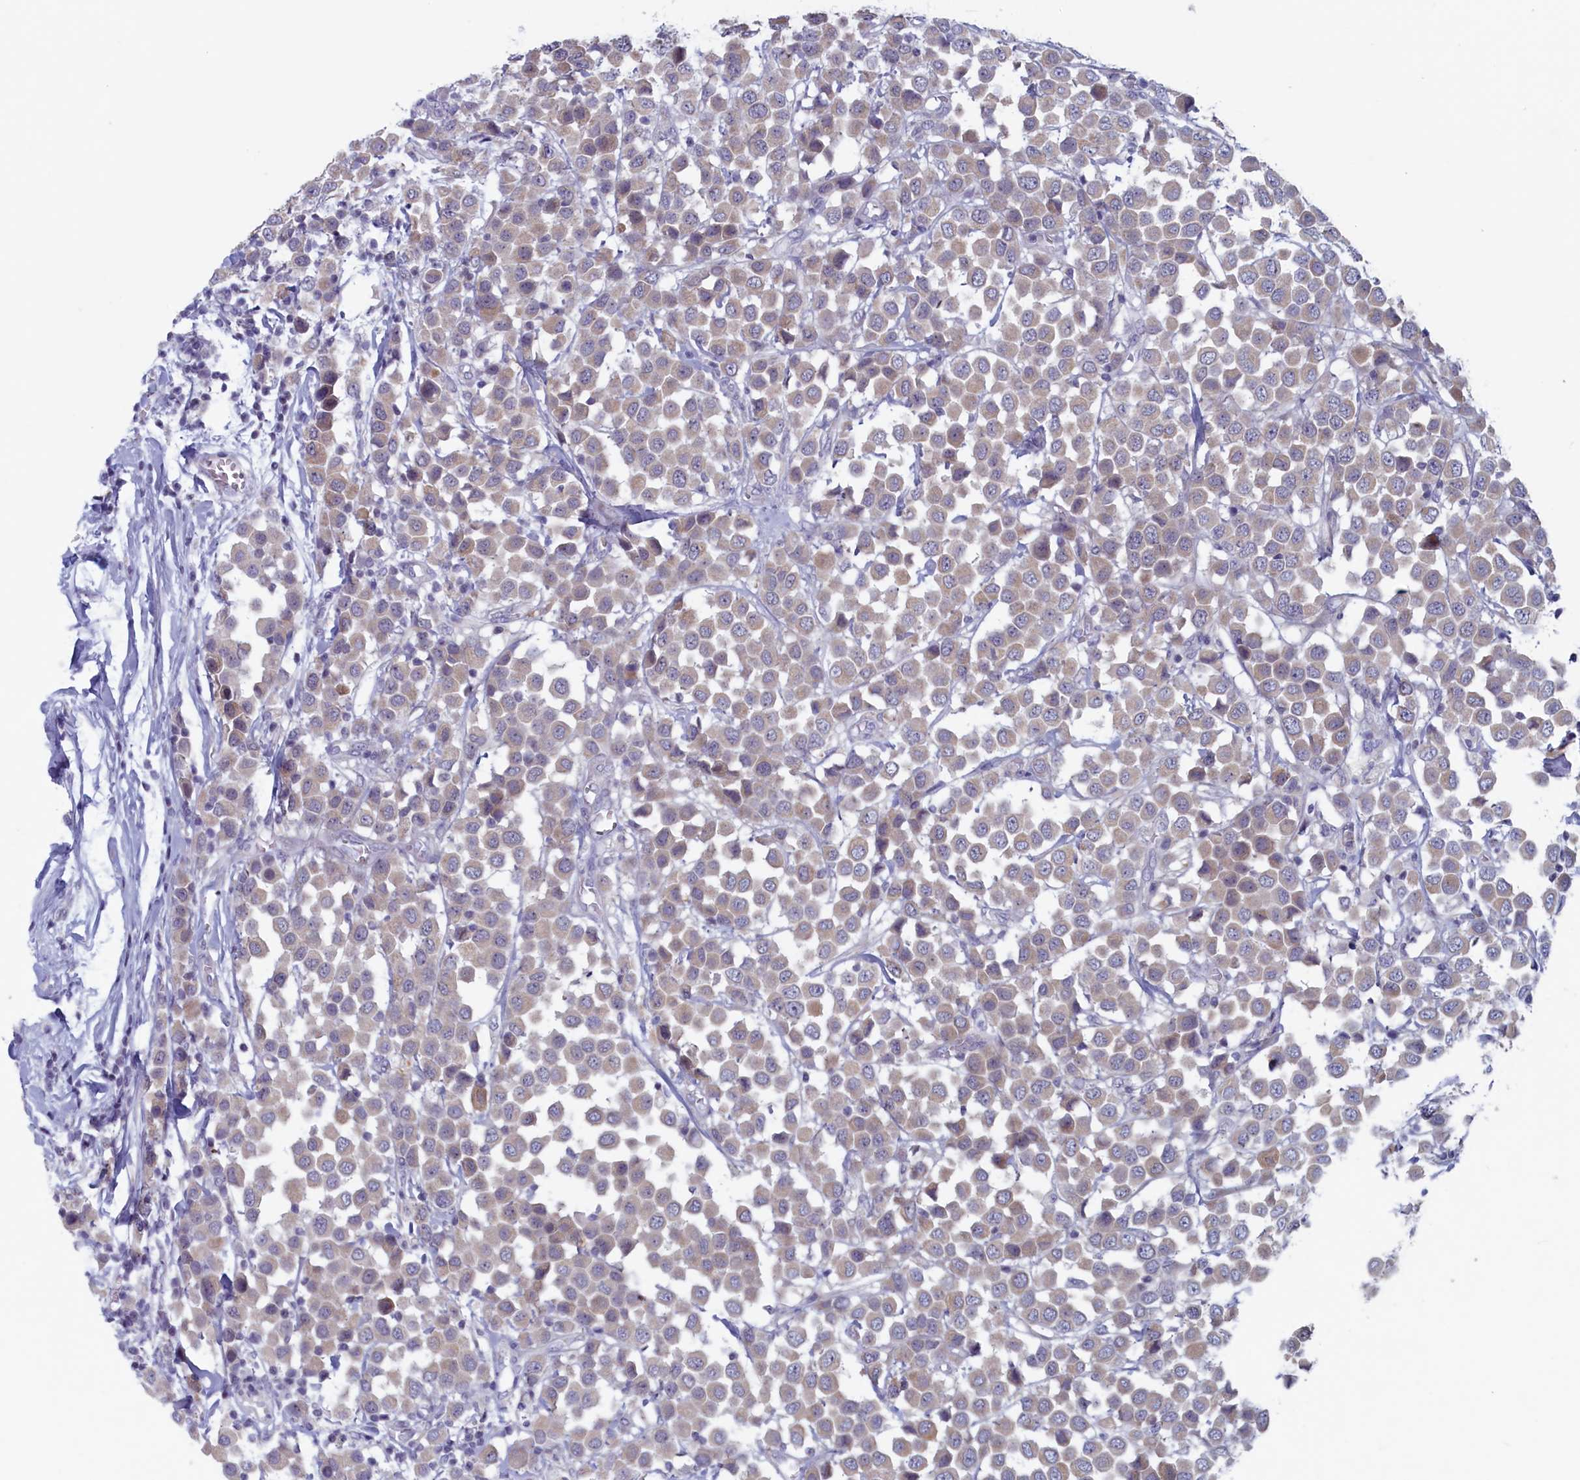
{"staining": {"intensity": "weak", "quantity": "<25%", "location": "cytoplasmic/membranous"}, "tissue": "breast cancer", "cell_type": "Tumor cells", "image_type": "cancer", "snomed": [{"axis": "morphology", "description": "Duct carcinoma"}, {"axis": "topography", "description": "Breast"}], "caption": "High power microscopy image of an immunohistochemistry image of intraductal carcinoma (breast), revealing no significant expression in tumor cells.", "gene": "WDR76", "patient": {"sex": "female", "age": 61}}